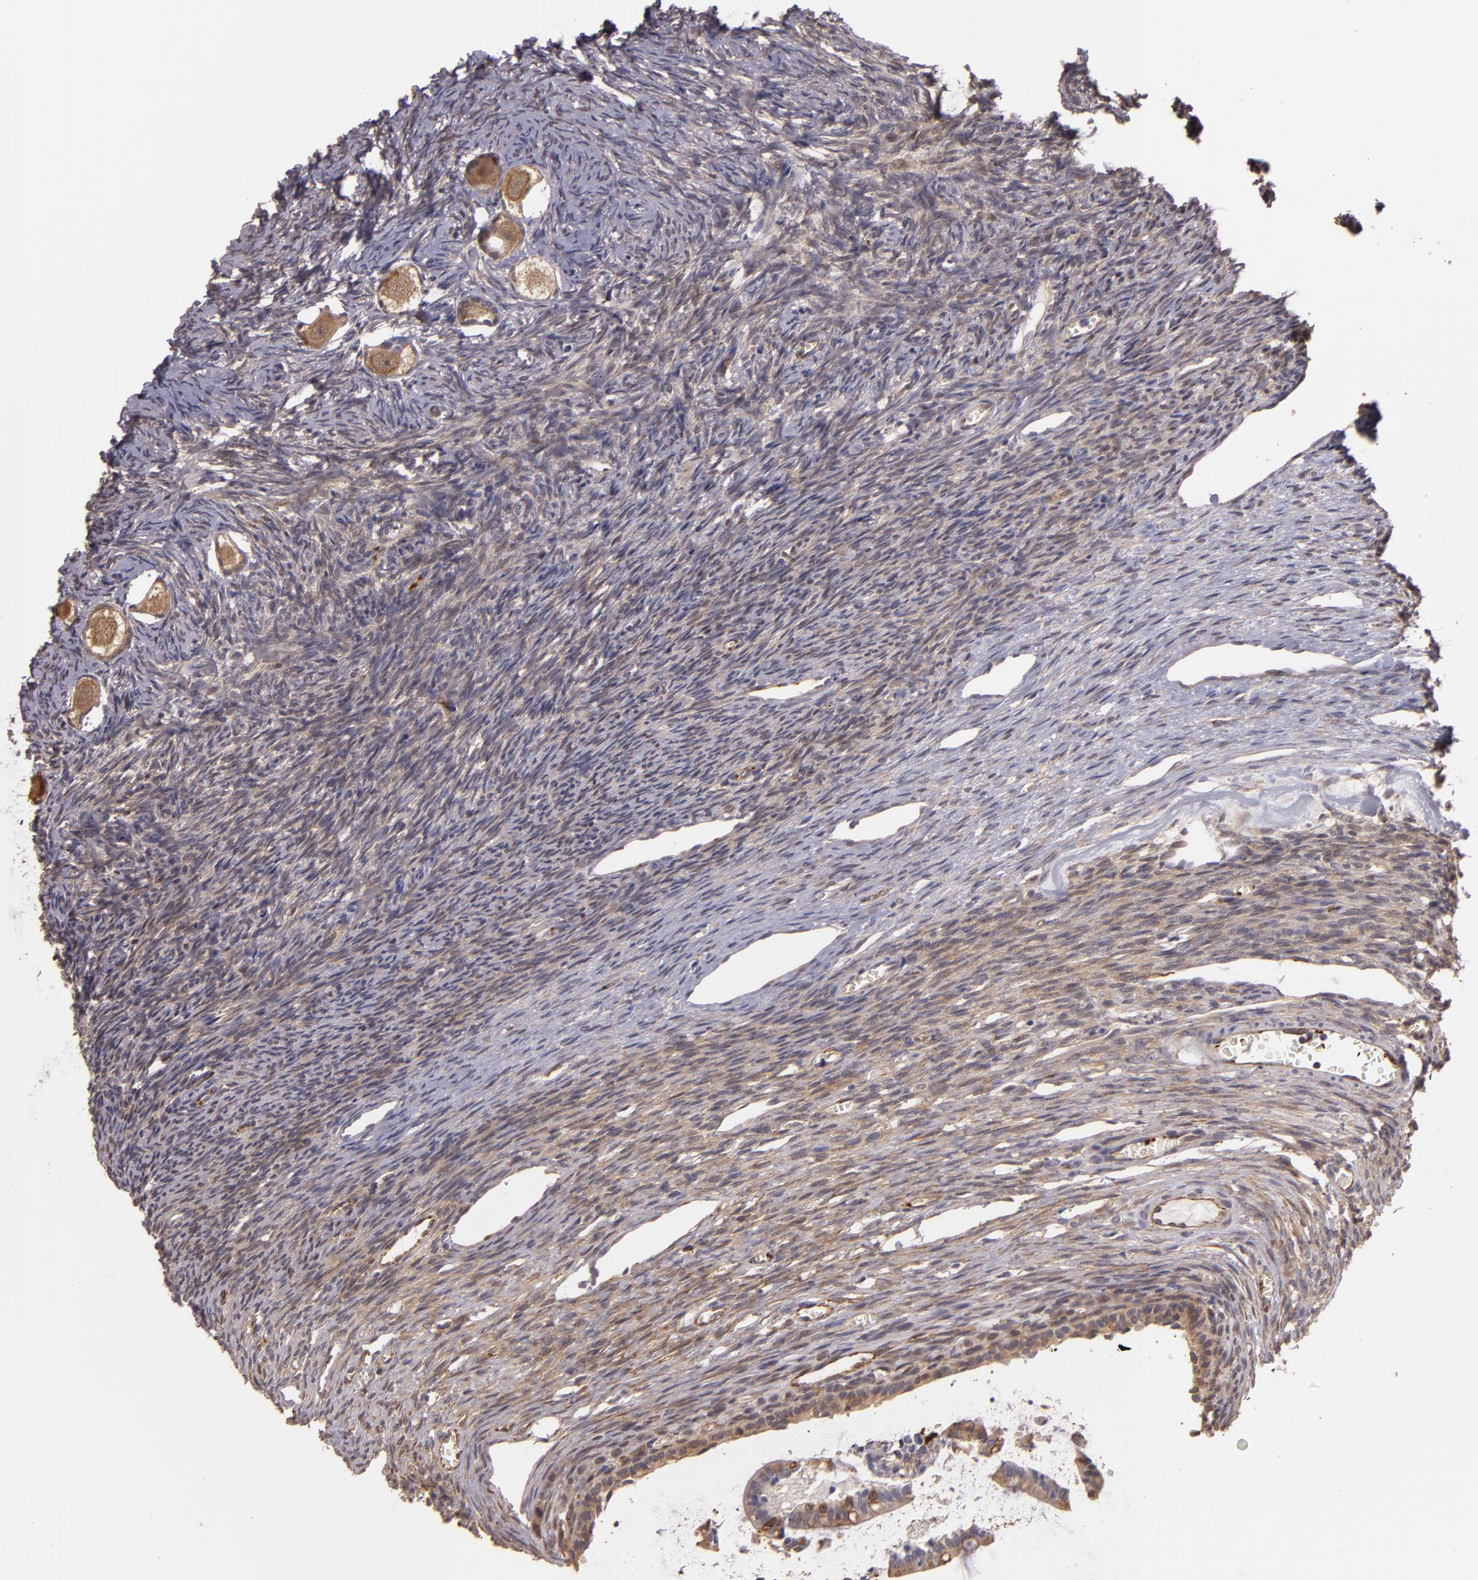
{"staining": {"intensity": "moderate", "quantity": ">75%", "location": "cytoplasmic/membranous"}, "tissue": "ovary", "cell_type": "Follicle cells", "image_type": "normal", "snomed": [{"axis": "morphology", "description": "Normal tissue, NOS"}, {"axis": "topography", "description": "Ovary"}], "caption": "Immunohistochemistry of benign ovary reveals medium levels of moderate cytoplasmic/membranous positivity in approximately >75% of follicle cells. (DAB IHC with brightfield microscopy, high magnification).", "gene": "SYTL4", "patient": {"sex": "female", "age": 27}}